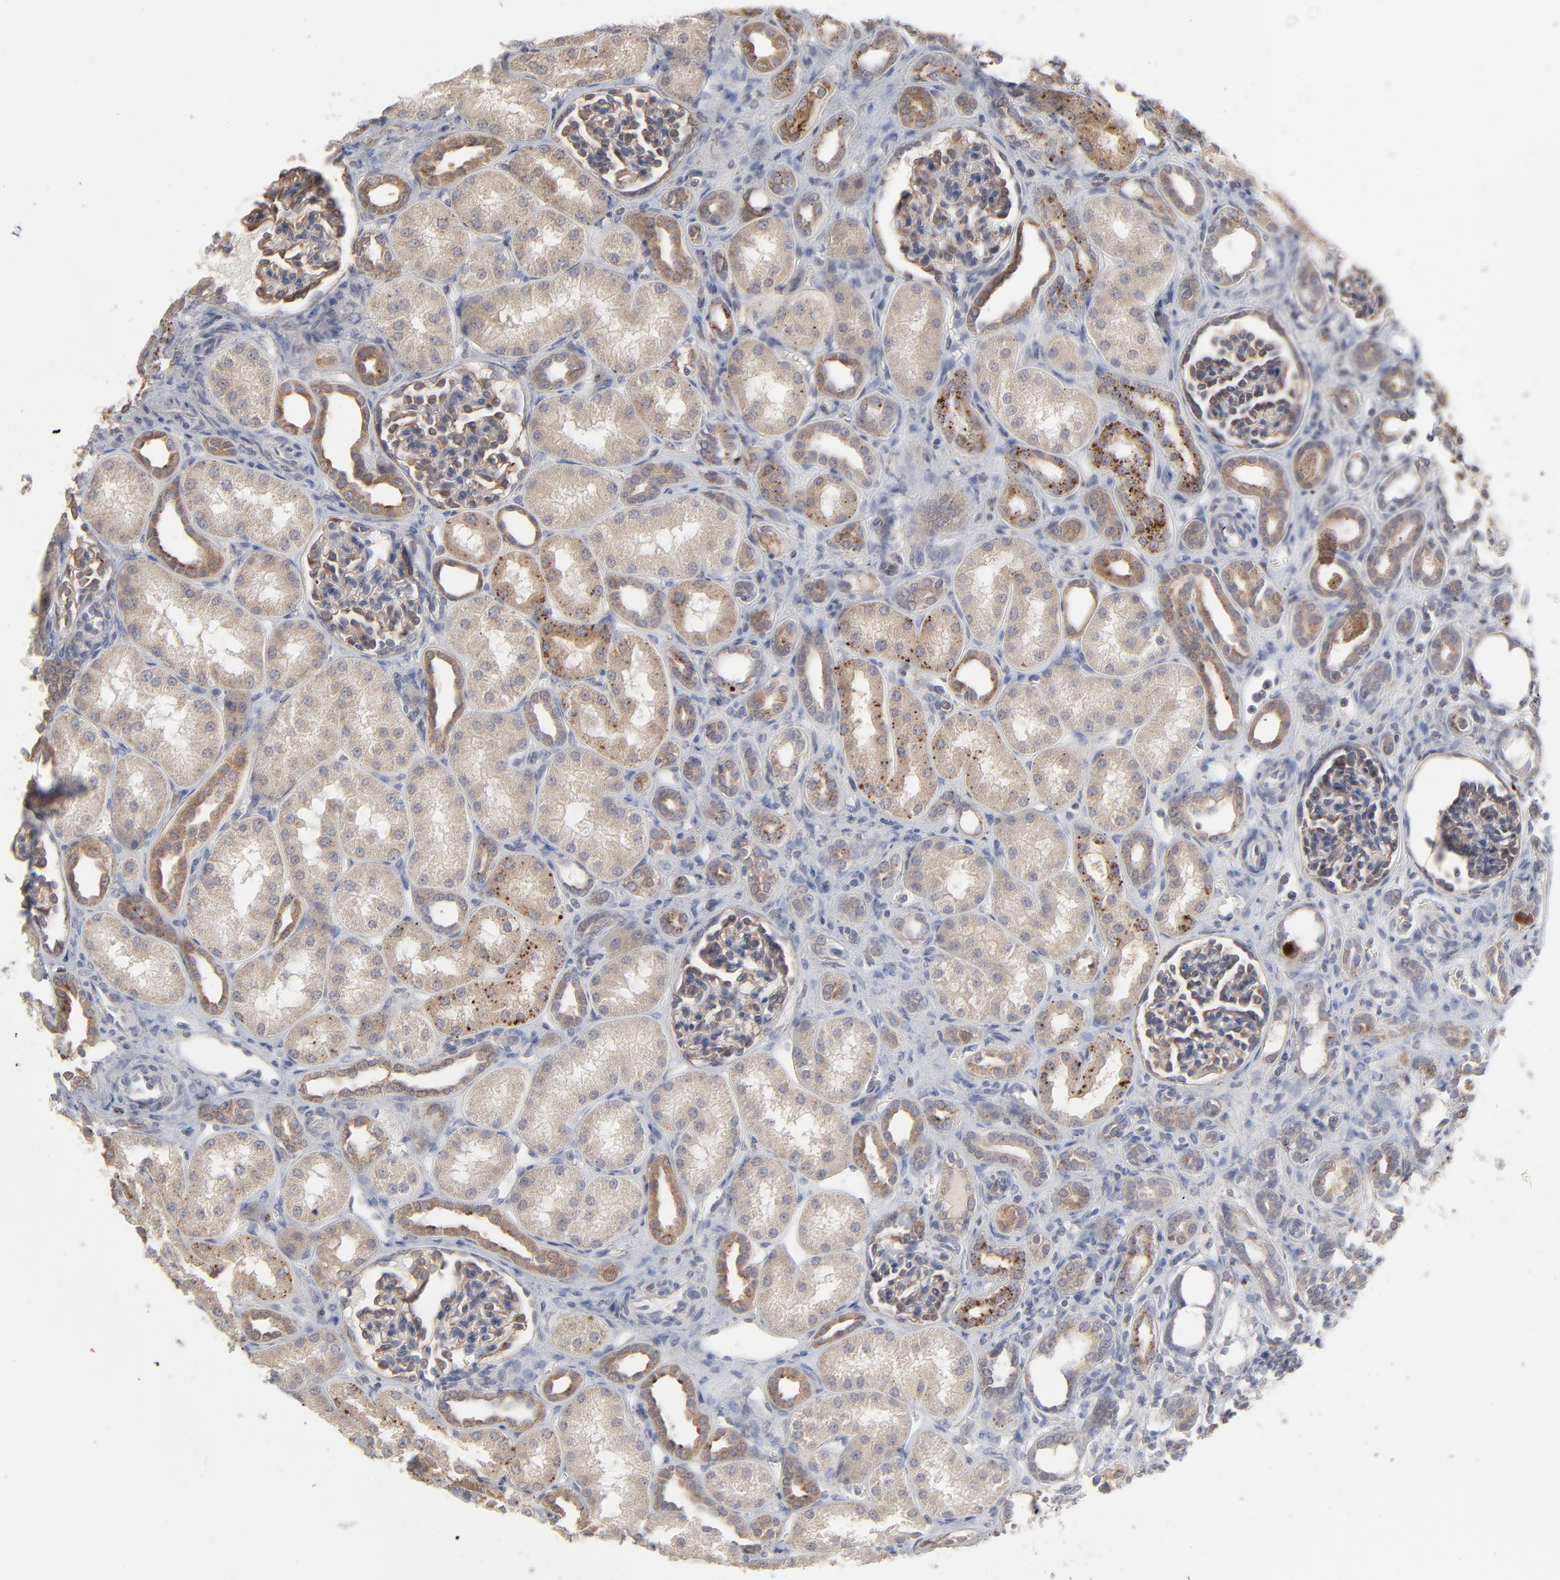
{"staining": {"intensity": "moderate", "quantity": "25%-75%", "location": "cytoplasmic/membranous"}, "tissue": "kidney", "cell_type": "Cells in glomeruli", "image_type": "normal", "snomed": [{"axis": "morphology", "description": "Normal tissue, NOS"}, {"axis": "topography", "description": "Kidney"}], "caption": "The photomicrograph exhibits staining of benign kidney, revealing moderate cytoplasmic/membranous protein staining (brown color) within cells in glomeruli. (IHC, brightfield microscopy, high magnification).", "gene": "POMT2", "patient": {"sex": "male", "age": 7}}